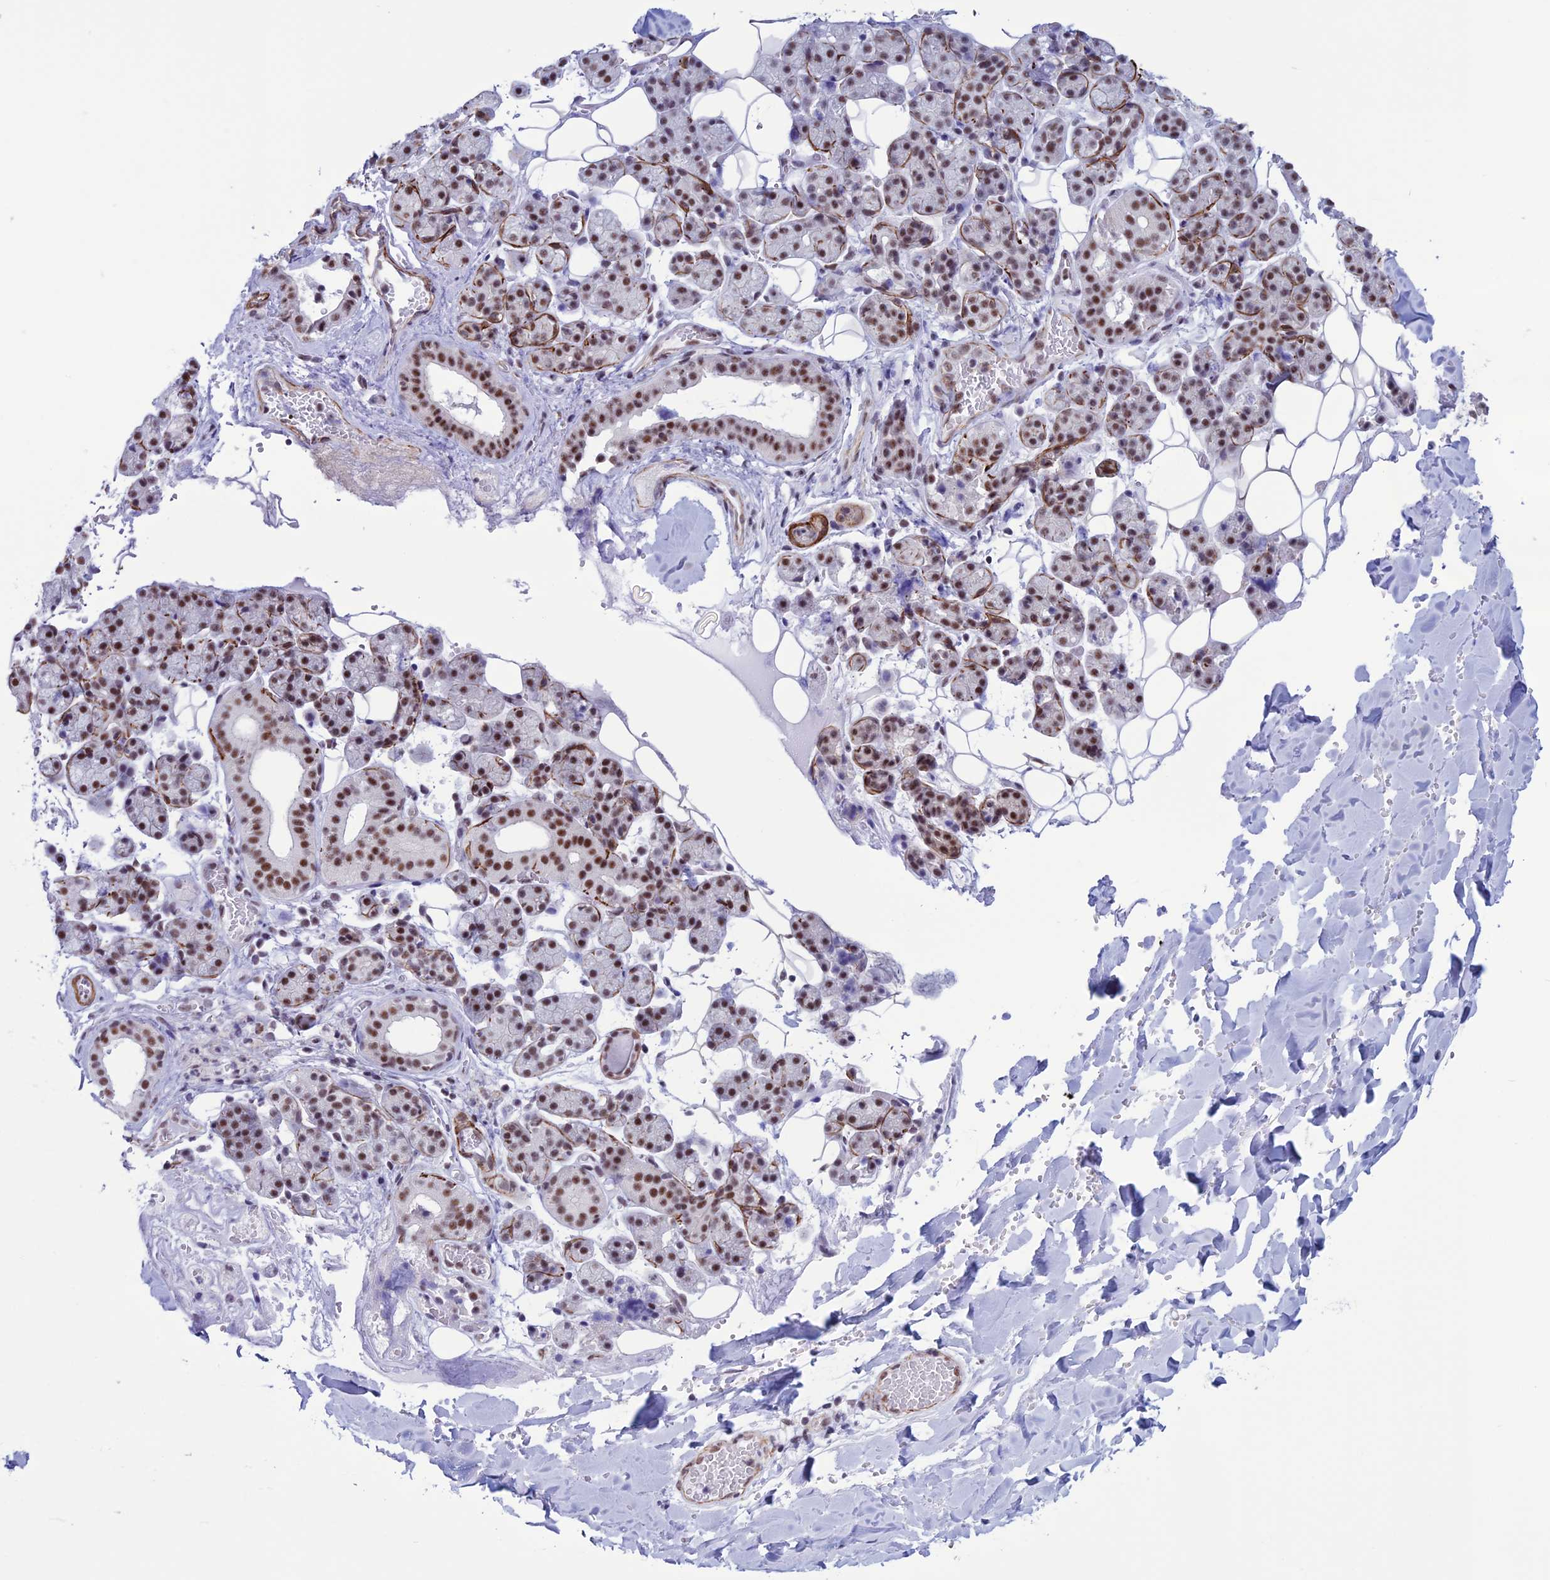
{"staining": {"intensity": "strong", "quantity": "<25%", "location": "cytoplasmic/membranous,nuclear"}, "tissue": "salivary gland", "cell_type": "Glandular cells", "image_type": "normal", "snomed": [{"axis": "morphology", "description": "Normal tissue, NOS"}, {"axis": "topography", "description": "Salivary gland"}], "caption": "This photomicrograph exhibits normal salivary gland stained with immunohistochemistry (IHC) to label a protein in brown. The cytoplasmic/membranous,nuclear of glandular cells show strong positivity for the protein. Nuclei are counter-stained blue.", "gene": "U2AF1", "patient": {"sex": "female", "age": 33}}